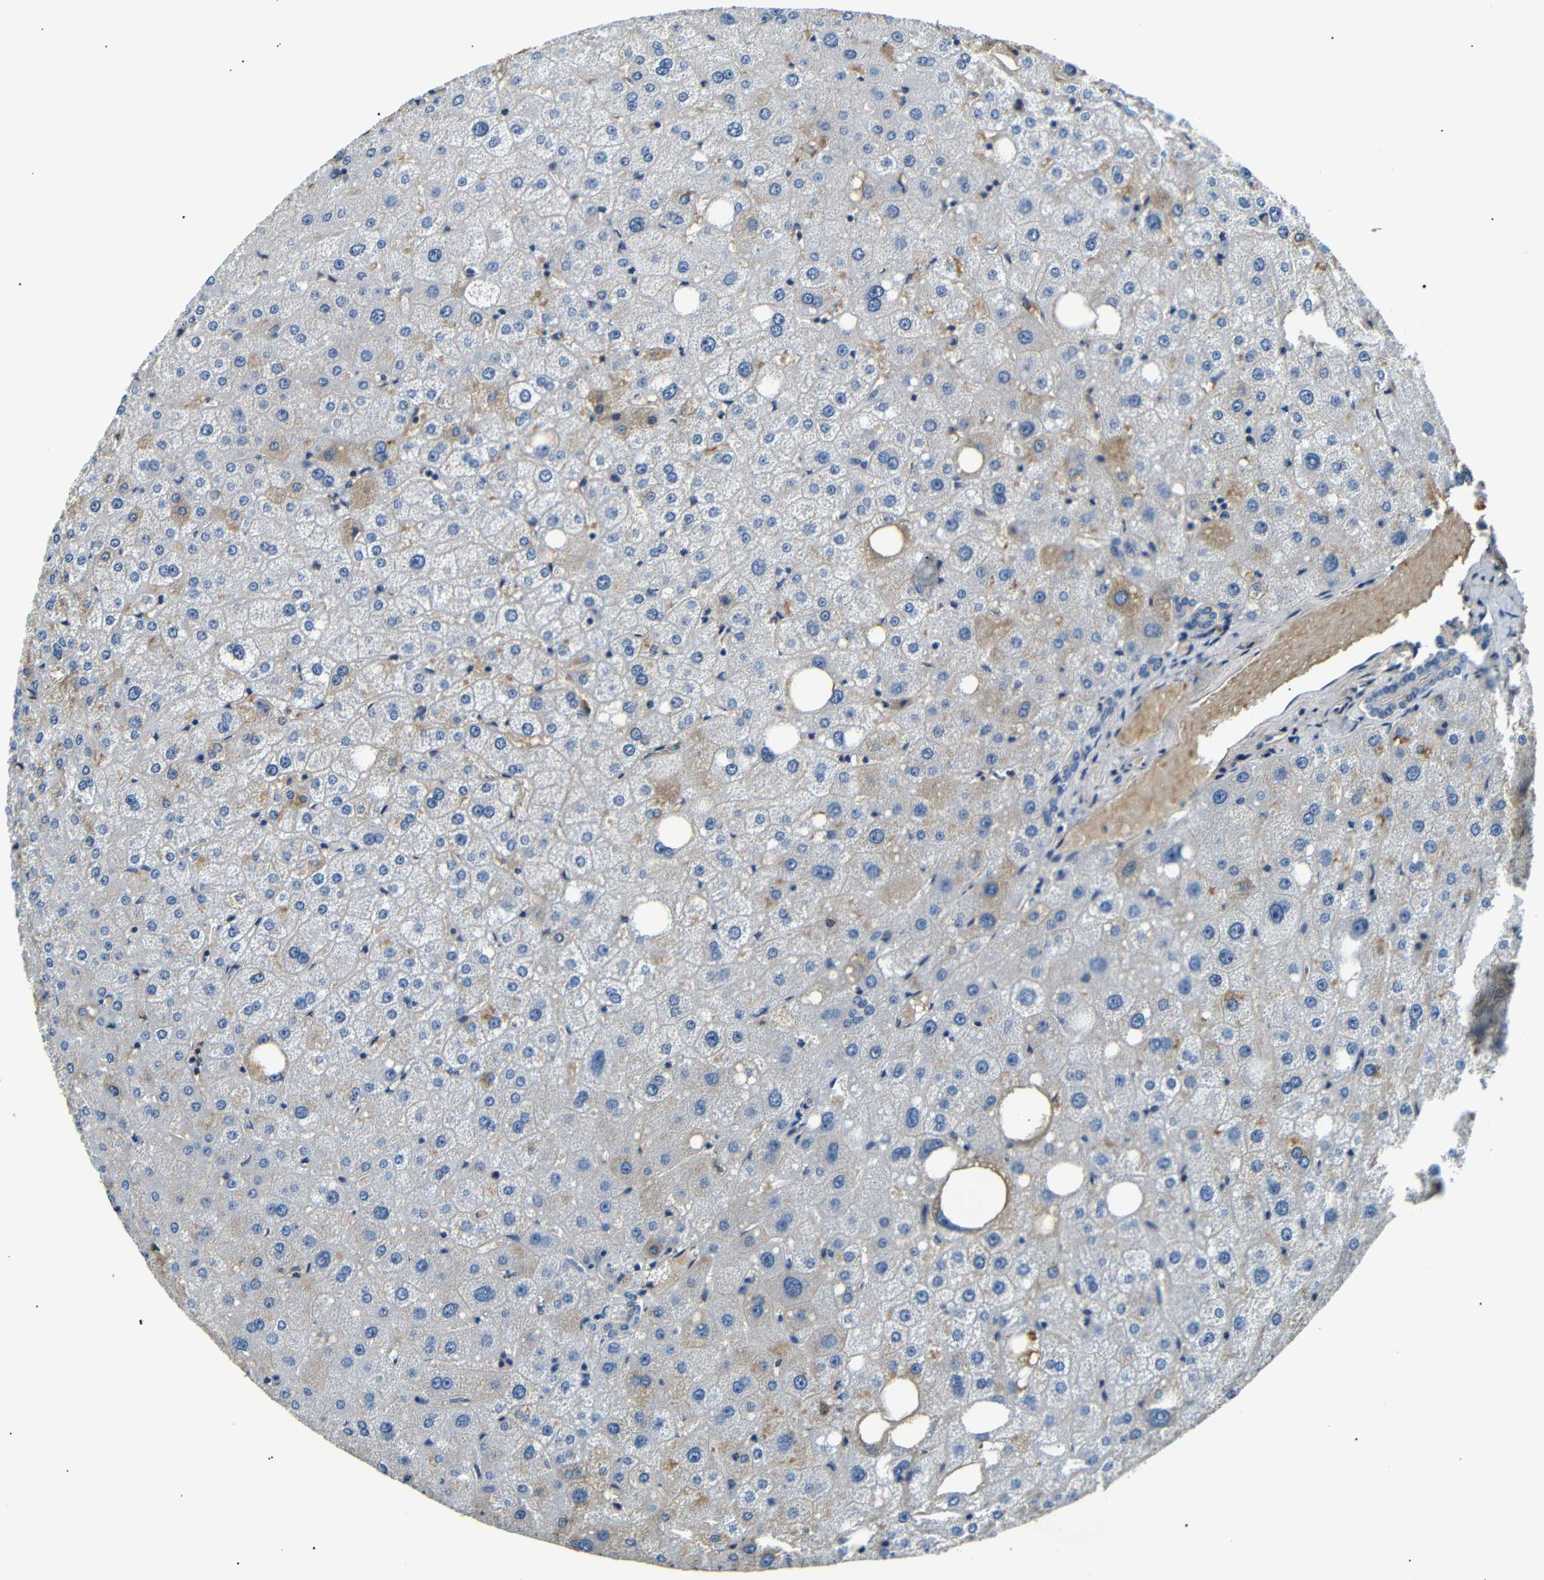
{"staining": {"intensity": "negative", "quantity": "none", "location": "none"}, "tissue": "liver", "cell_type": "Cholangiocytes", "image_type": "normal", "snomed": [{"axis": "morphology", "description": "Normal tissue, NOS"}, {"axis": "topography", "description": "Liver"}], "caption": "IHC photomicrograph of normal human liver stained for a protein (brown), which displays no staining in cholangiocytes.", "gene": "LHCGR", "patient": {"sex": "male", "age": 73}}